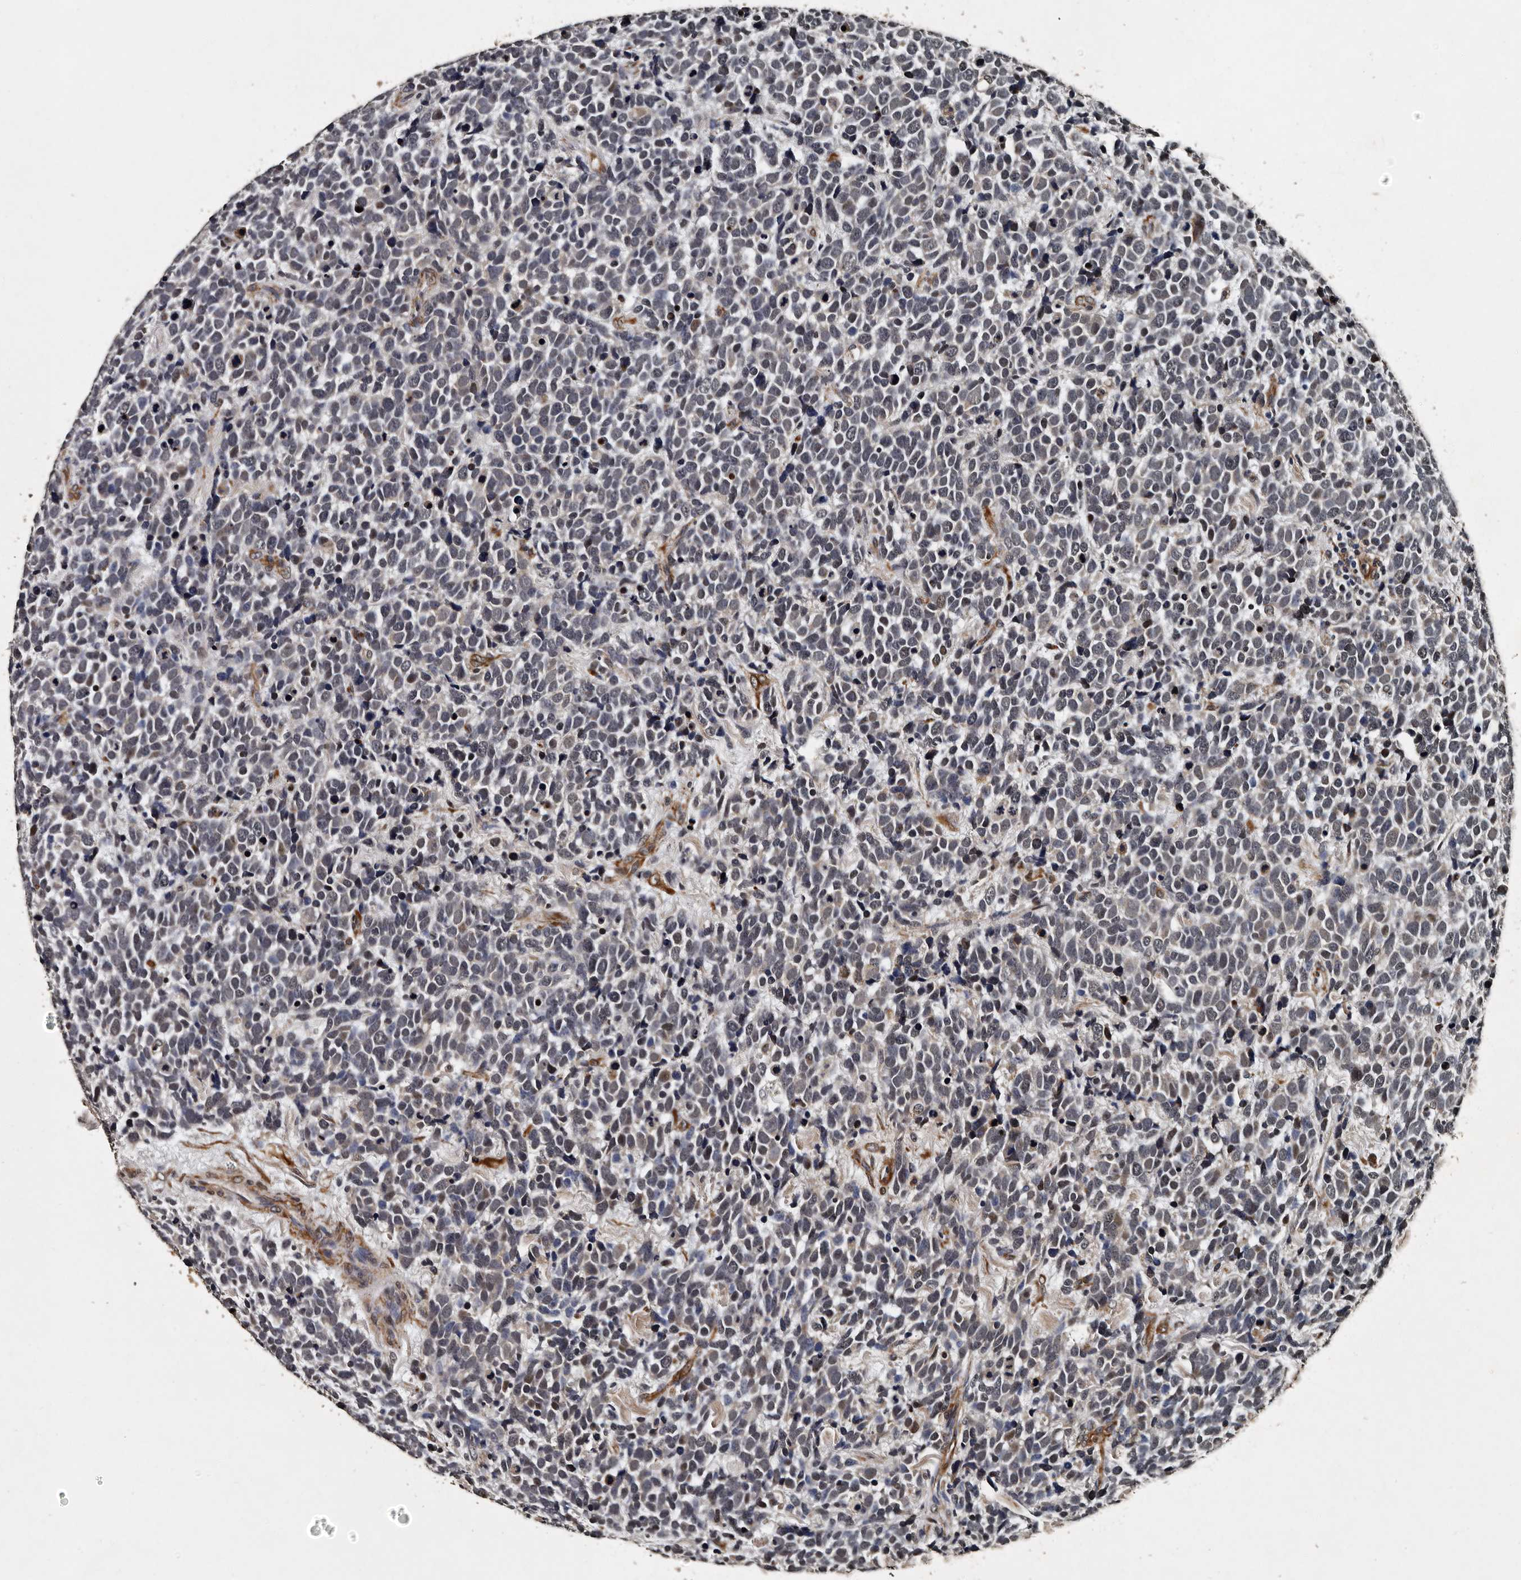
{"staining": {"intensity": "negative", "quantity": "none", "location": "none"}, "tissue": "urothelial cancer", "cell_type": "Tumor cells", "image_type": "cancer", "snomed": [{"axis": "morphology", "description": "Urothelial carcinoma, High grade"}, {"axis": "topography", "description": "Urinary bladder"}], "caption": "Photomicrograph shows no protein expression in tumor cells of urothelial cancer tissue.", "gene": "CPNE3", "patient": {"sex": "female", "age": 82}}